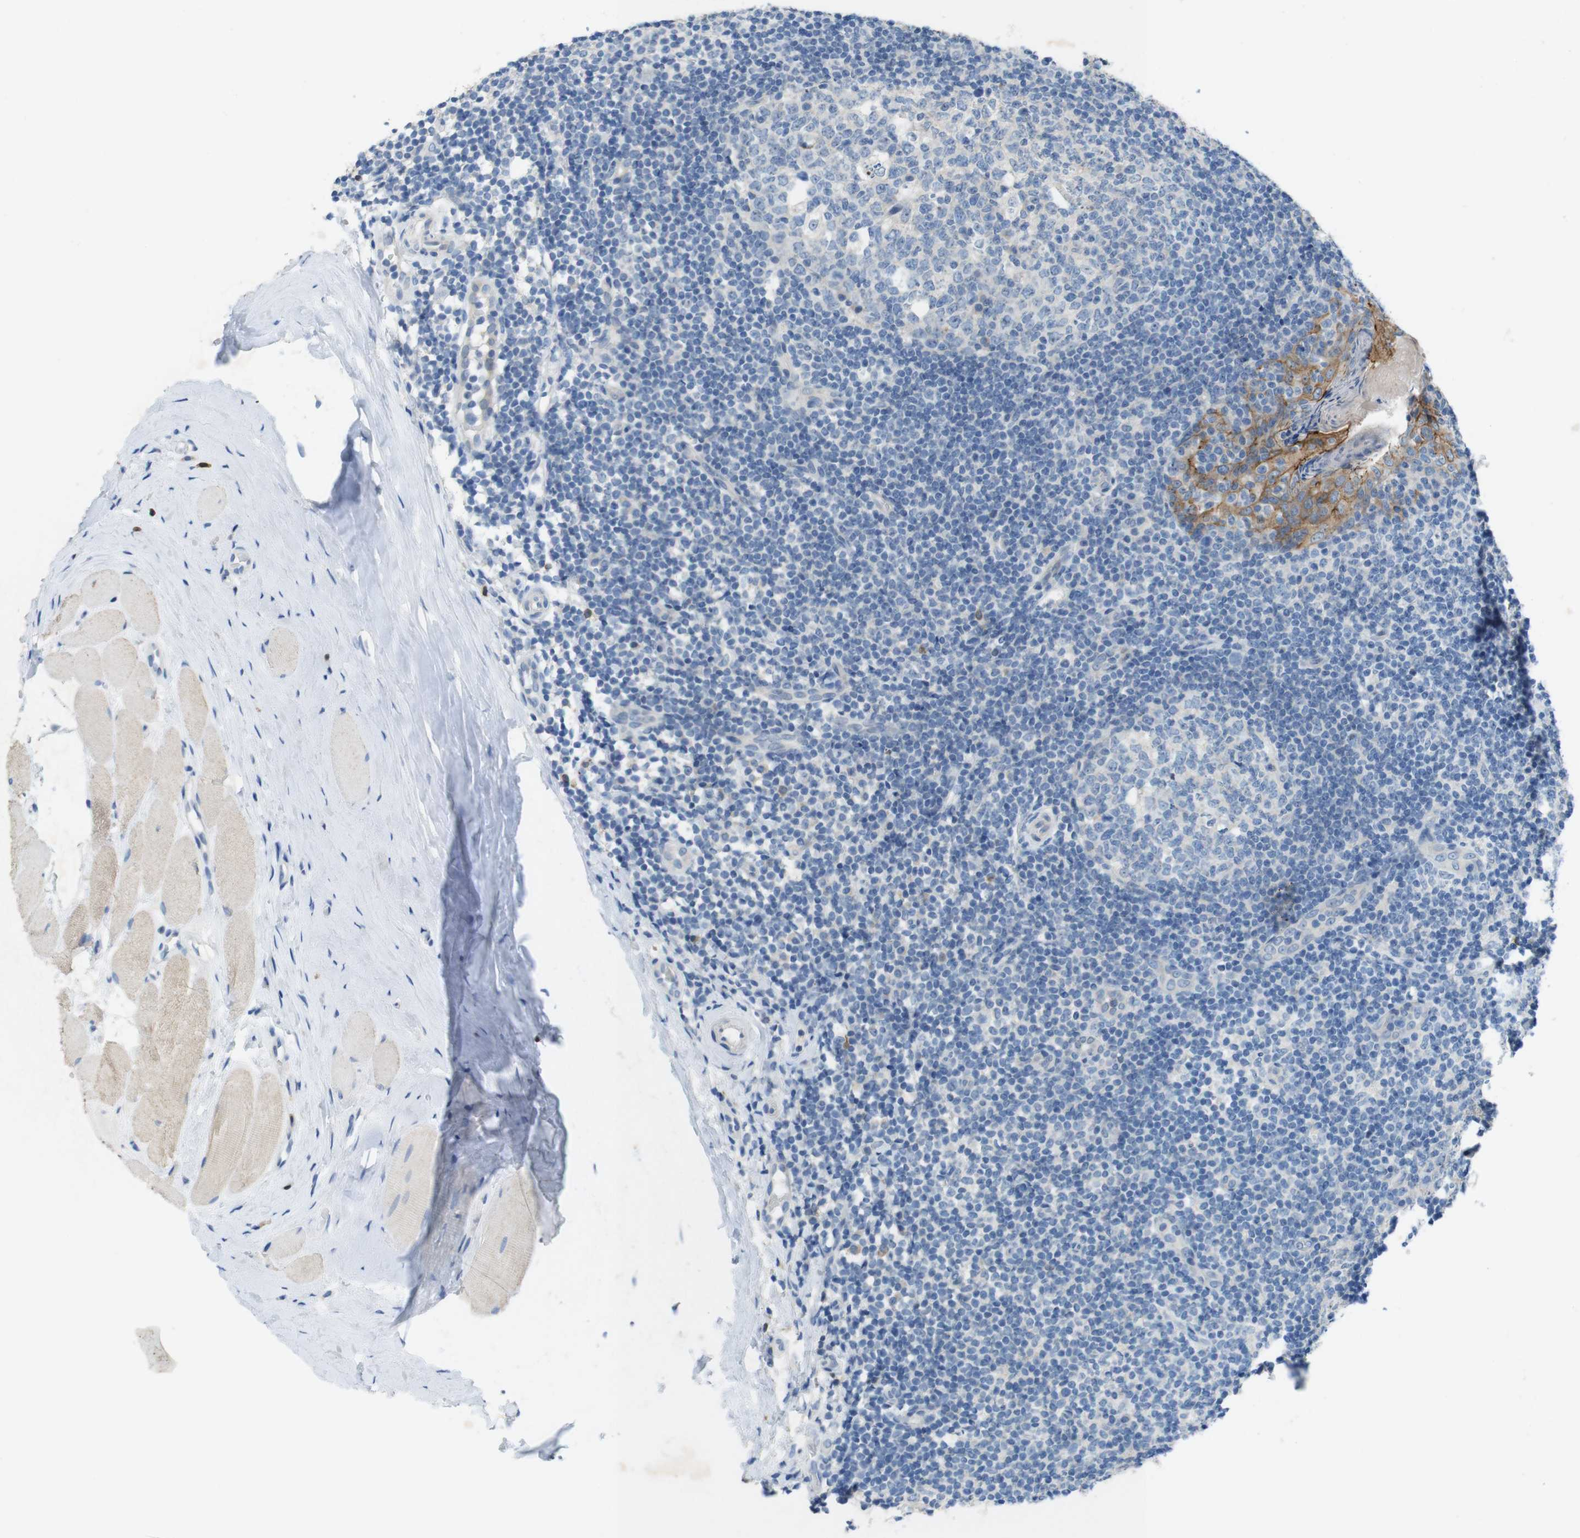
{"staining": {"intensity": "negative", "quantity": "none", "location": "none"}, "tissue": "tonsil", "cell_type": "Germinal center cells", "image_type": "normal", "snomed": [{"axis": "morphology", "description": "Normal tissue, NOS"}, {"axis": "topography", "description": "Tonsil"}], "caption": "A micrograph of tonsil stained for a protein demonstrates no brown staining in germinal center cells.", "gene": "TJP3", "patient": {"sex": "female", "age": 19}}